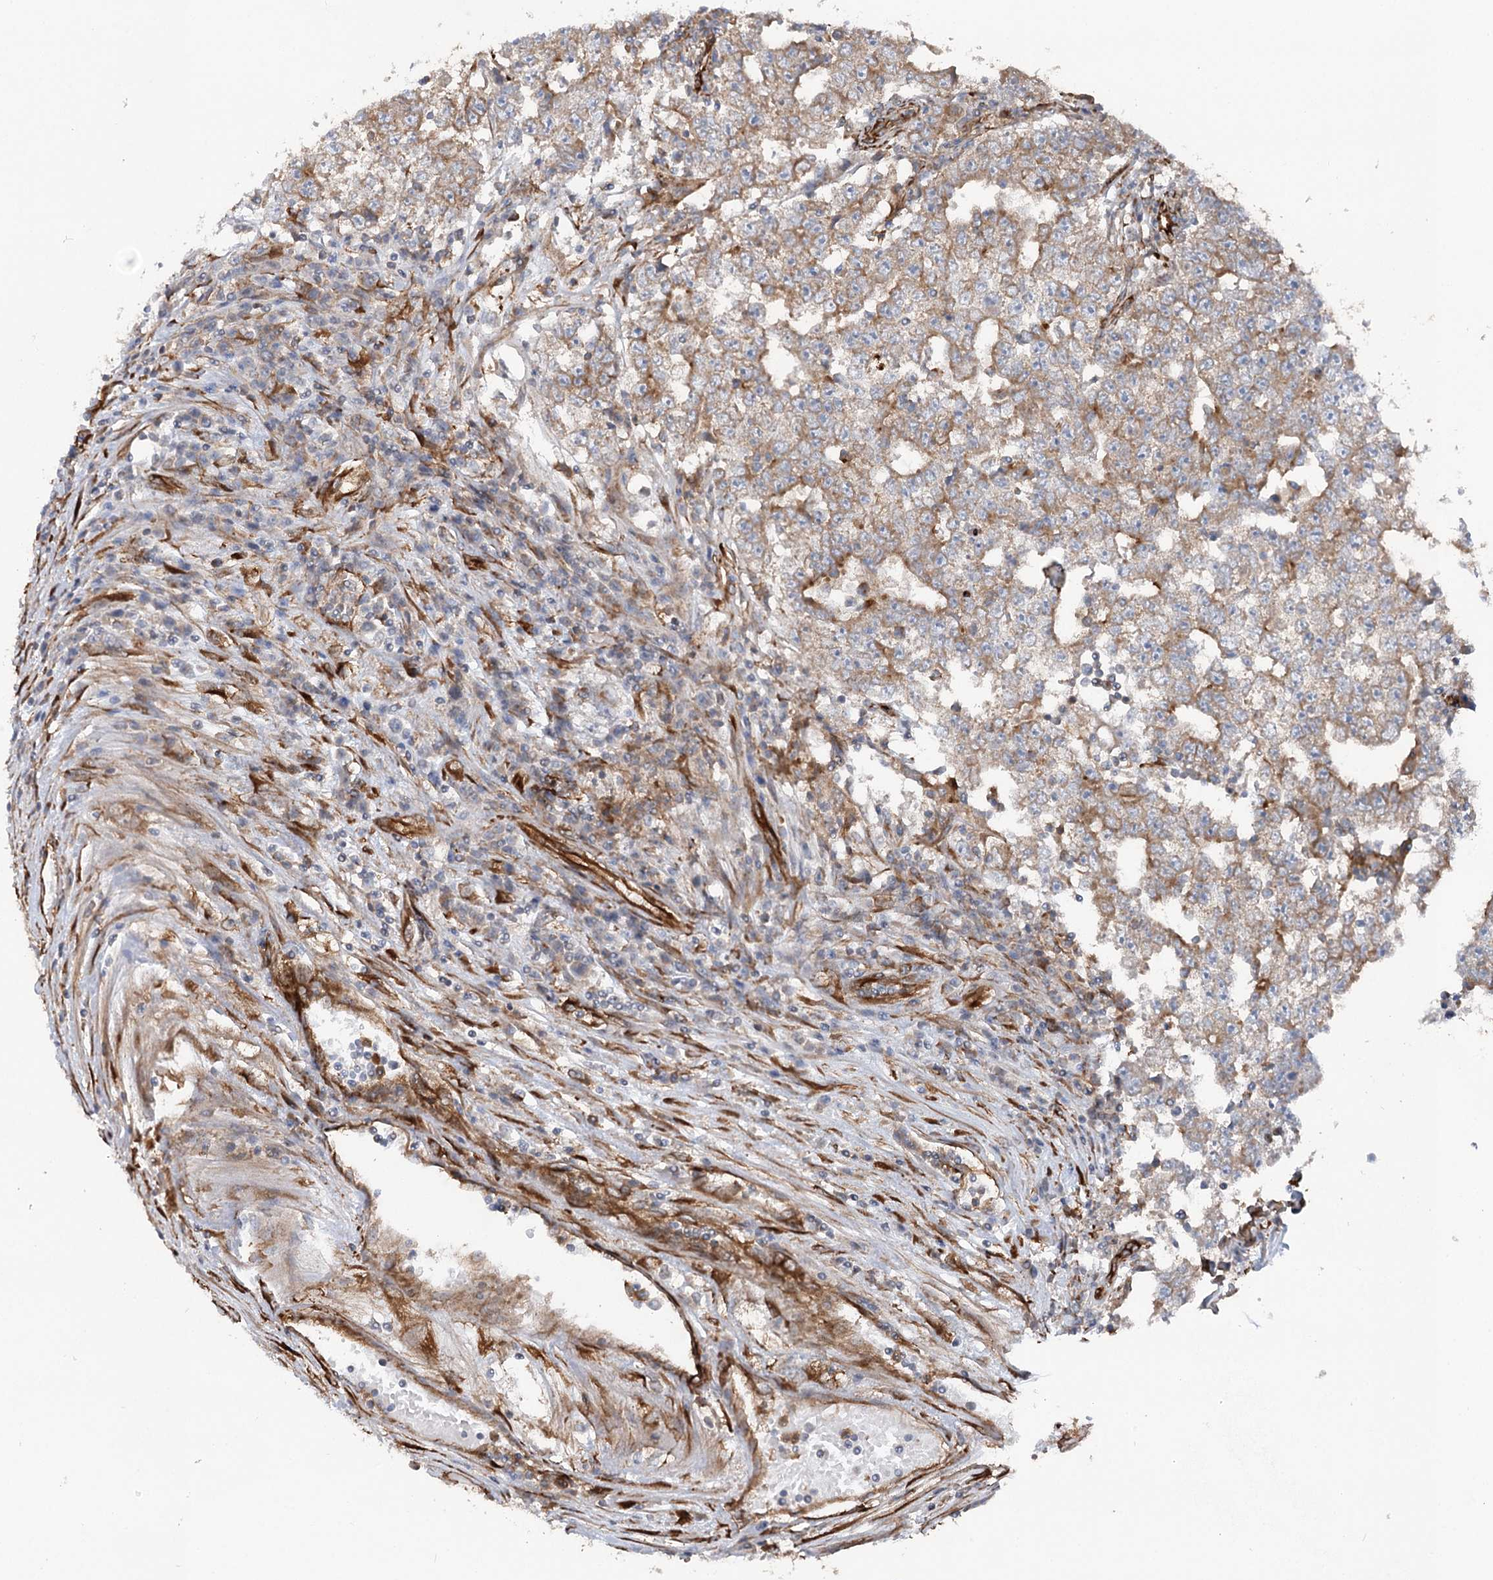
{"staining": {"intensity": "moderate", "quantity": "25%-75%", "location": "cytoplasmic/membranous"}, "tissue": "testis cancer", "cell_type": "Tumor cells", "image_type": "cancer", "snomed": [{"axis": "morphology", "description": "Carcinoma, Embryonal, NOS"}, {"axis": "topography", "description": "Testis"}], "caption": "Protein expression analysis of embryonal carcinoma (testis) exhibits moderate cytoplasmic/membranous expression in approximately 25%-75% of tumor cells.", "gene": "MTPAP", "patient": {"sex": "male", "age": 25}}